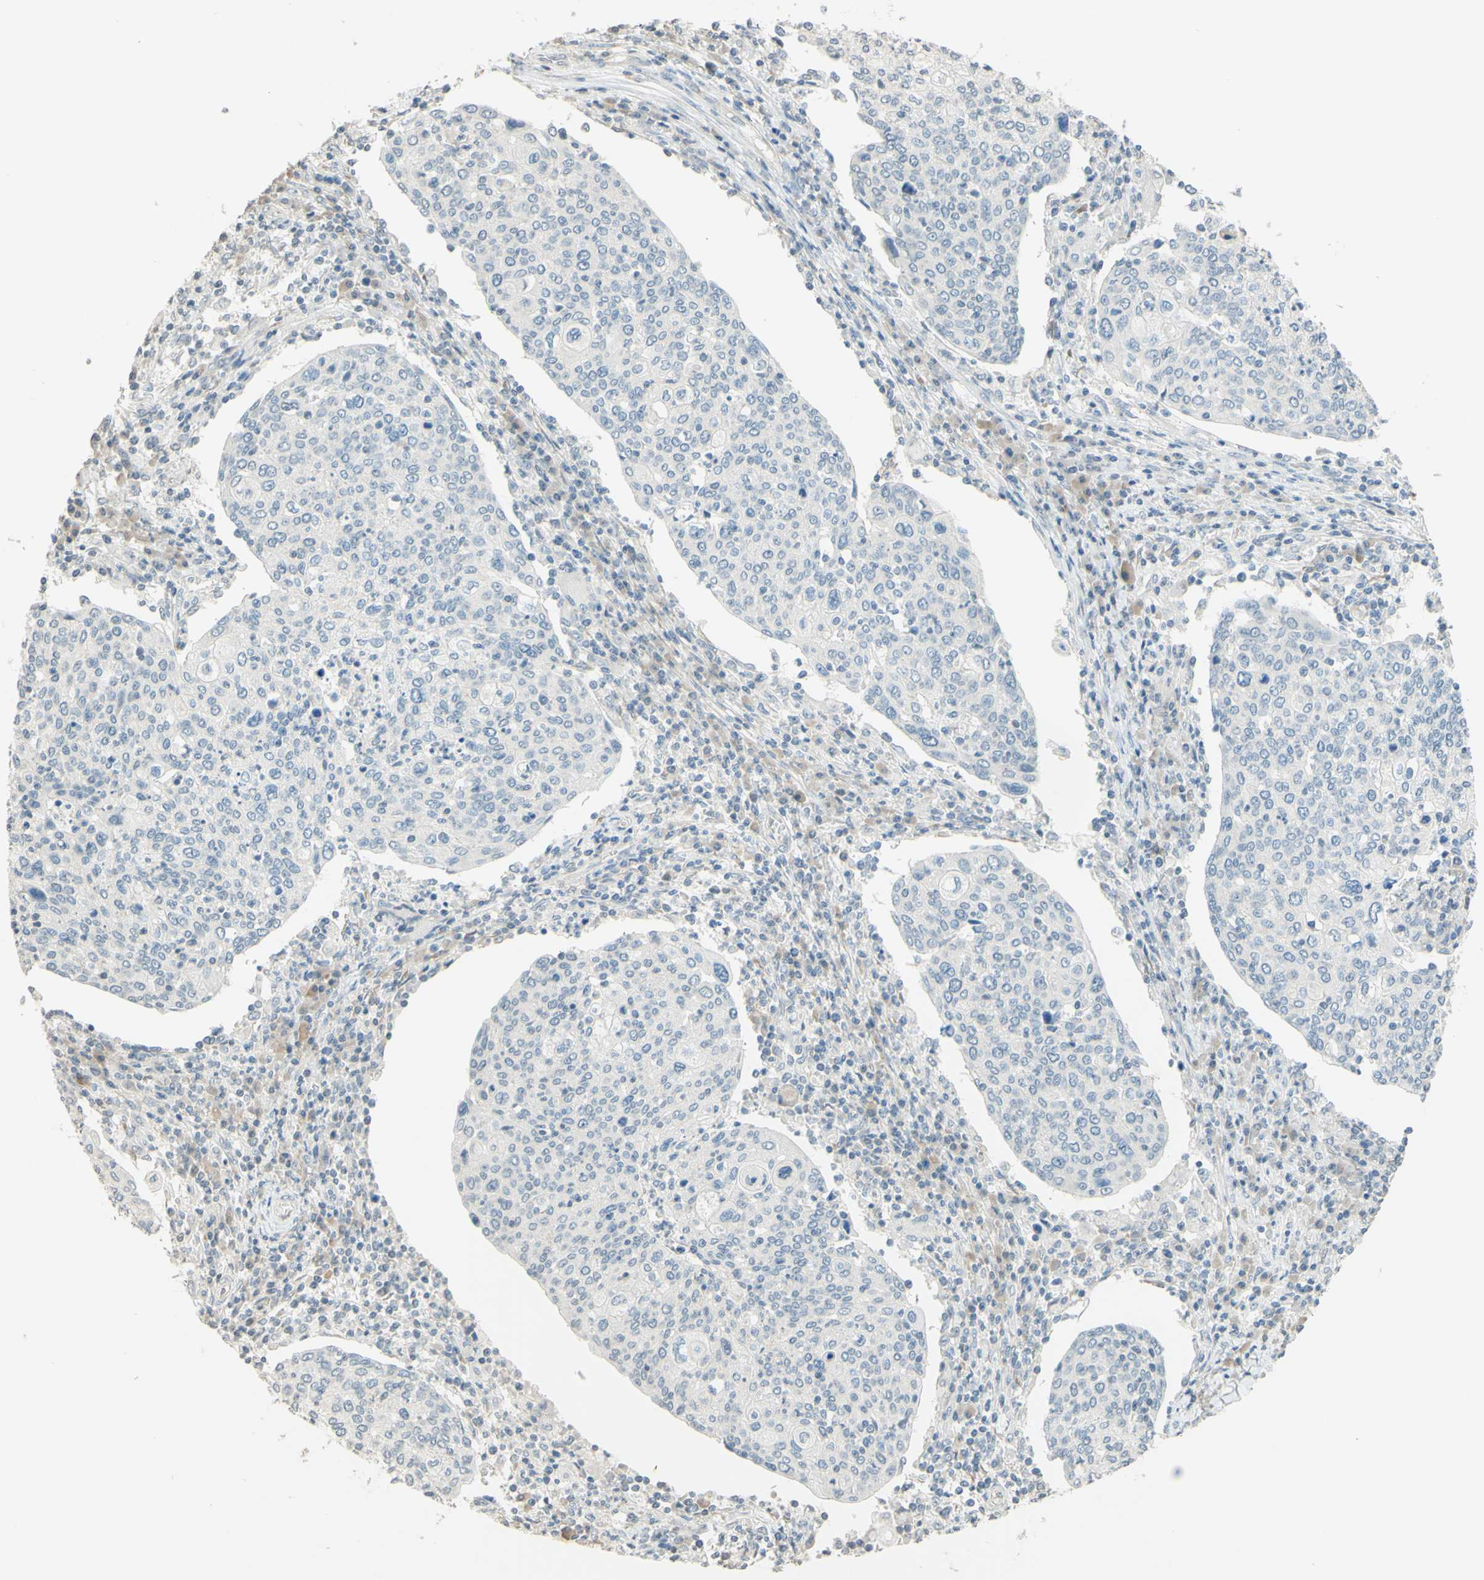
{"staining": {"intensity": "negative", "quantity": "none", "location": "none"}, "tissue": "cervical cancer", "cell_type": "Tumor cells", "image_type": "cancer", "snomed": [{"axis": "morphology", "description": "Squamous cell carcinoma, NOS"}, {"axis": "topography", "description": "Cervix"}], "caption": "Immunohistochemical staining of human cervical cancer (squamous cell carcinoma) exhibits no significant staining in tumor cells.", "gene": "MAG", "patient": {"sex": "female", "age": 40}}